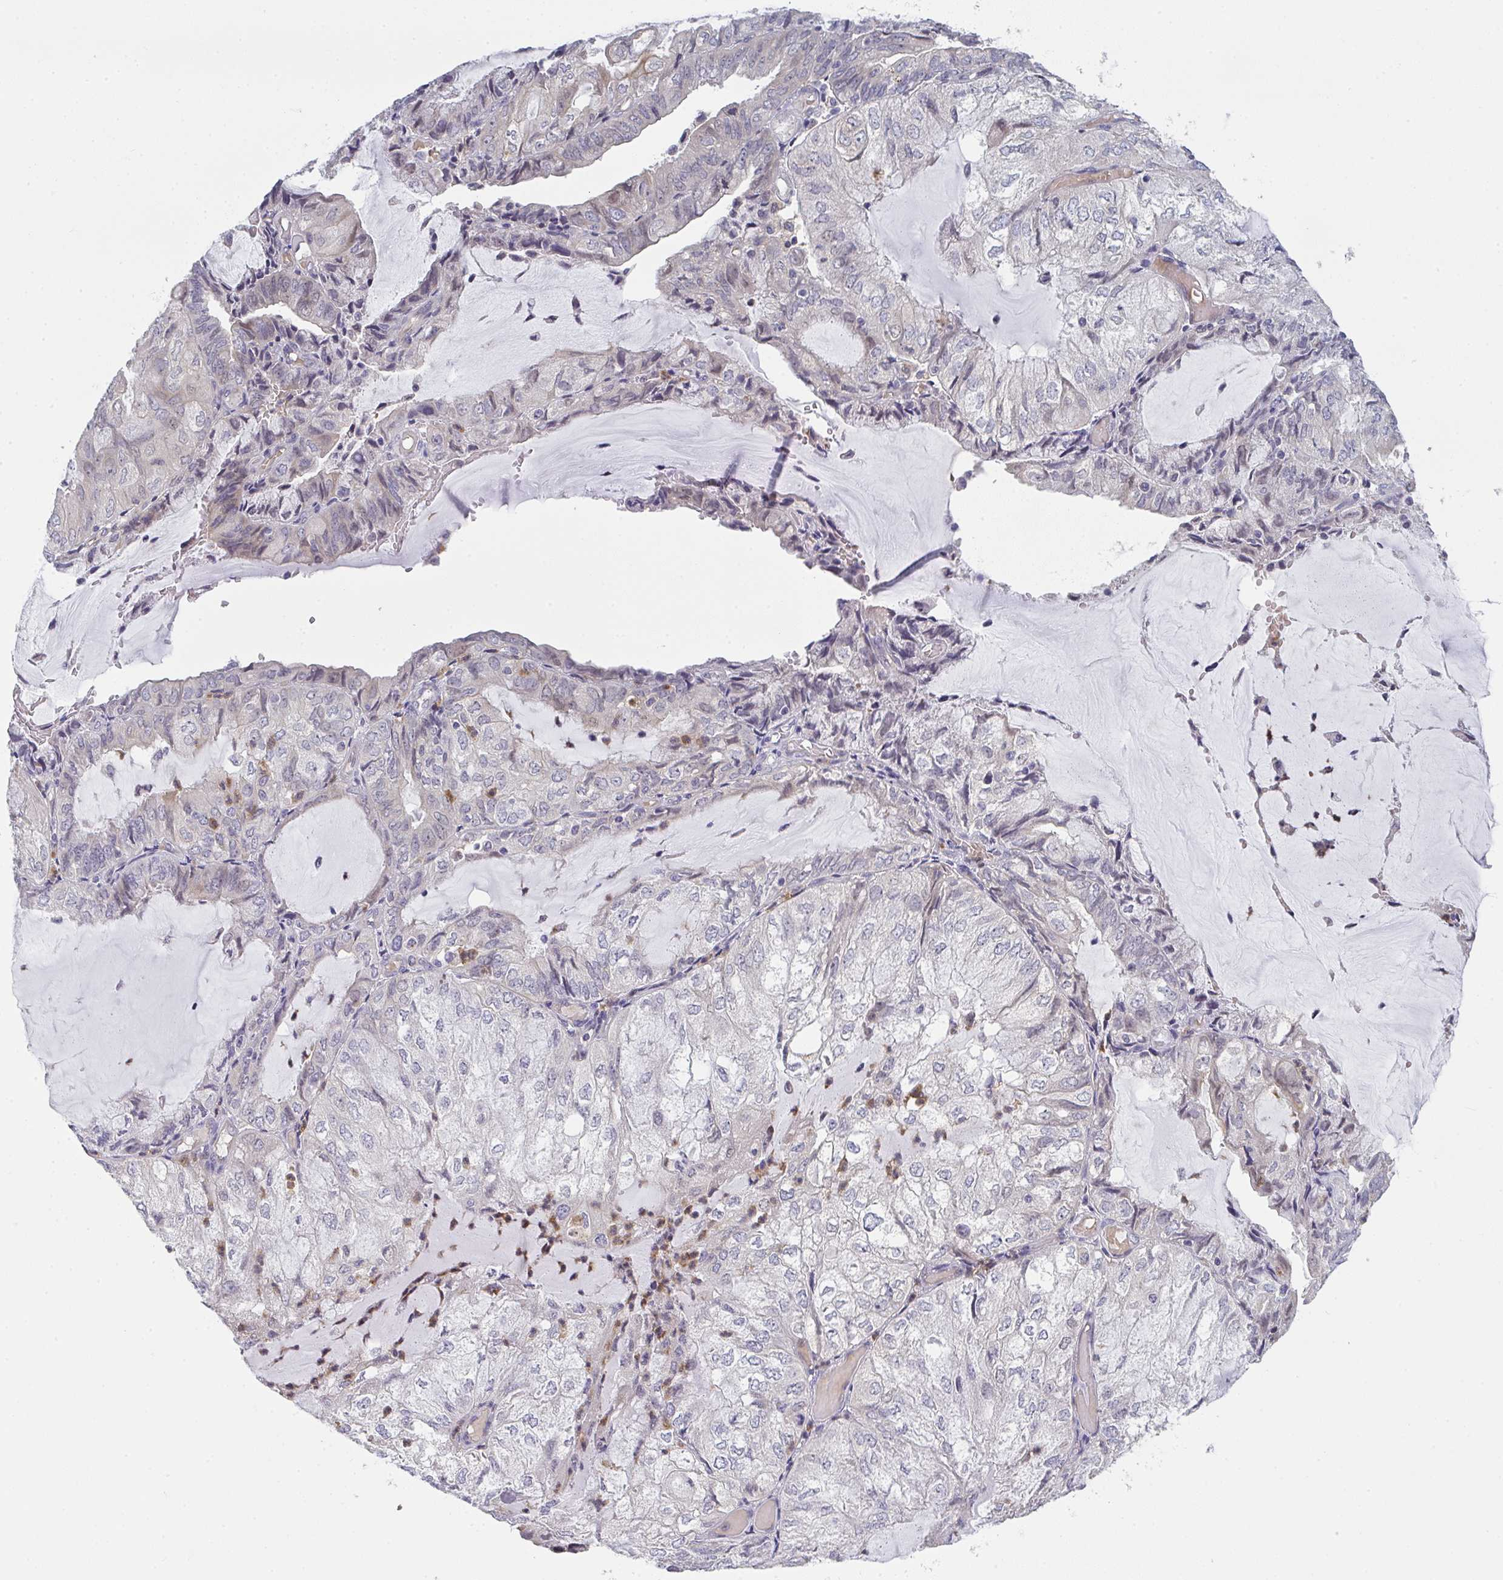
{"staining": {"intensity": "weak", "quantity": "<25%", "location": "cytoplasmic/membranous"}, "tissue": "endometrial cancer", "cell_type": "Tumor cells", "image_type": "cancer", "snomed": [{"axis": "morphology", "description": "Adenocarcinoma, NOS"}, {"axis": "topography", "description": "Endometrium"}], "caption": "A histopathology image of adenocarcinoma (endometrial) stained for a protein shows no brown staining in tumor cells. (Stains: DAB (3,3'-diaminobenzidine) immunohistochemistry with hematoxylin counter stain, Microscopy: brightfield microscopy at high magnification).", "gene": "RIOK1", "patient": {"sex": "female", "age": 81}}